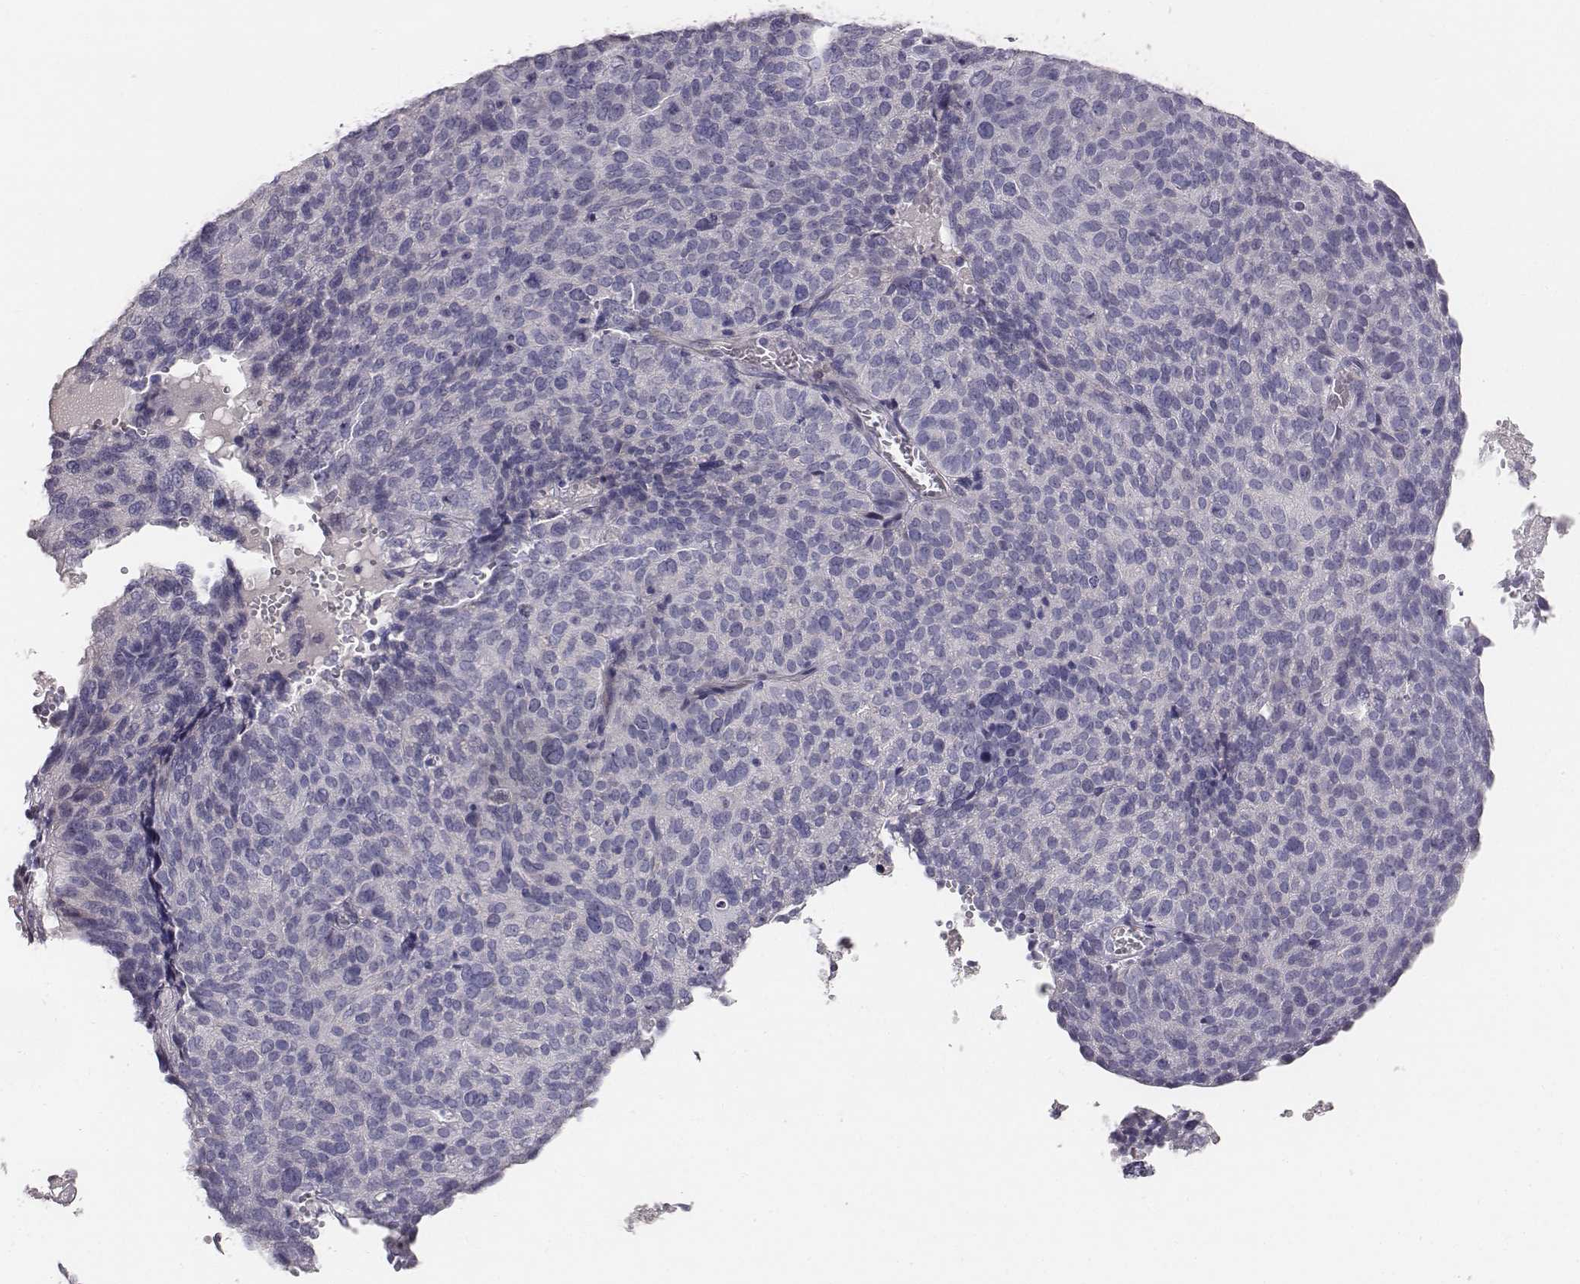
{"staining": {"intensity": "negative", "quantity": "none", "location": "none"}, "tissue": "ovarian cancer", "cell_type": "Tumor cells", "image_type": "cancer", "snomed": [{"axis": "morphology", "description": "Carcinoma, endometroid"}, {"axis": "topography", "description": "Ovary"}], "caption": "A histopathology image of ovarian endometroid carcinoma stained for a protein demonstrates no brown staining in tumor cells.", "gene": "MYH6", "patient": {"sex": "female", "age": 58}}